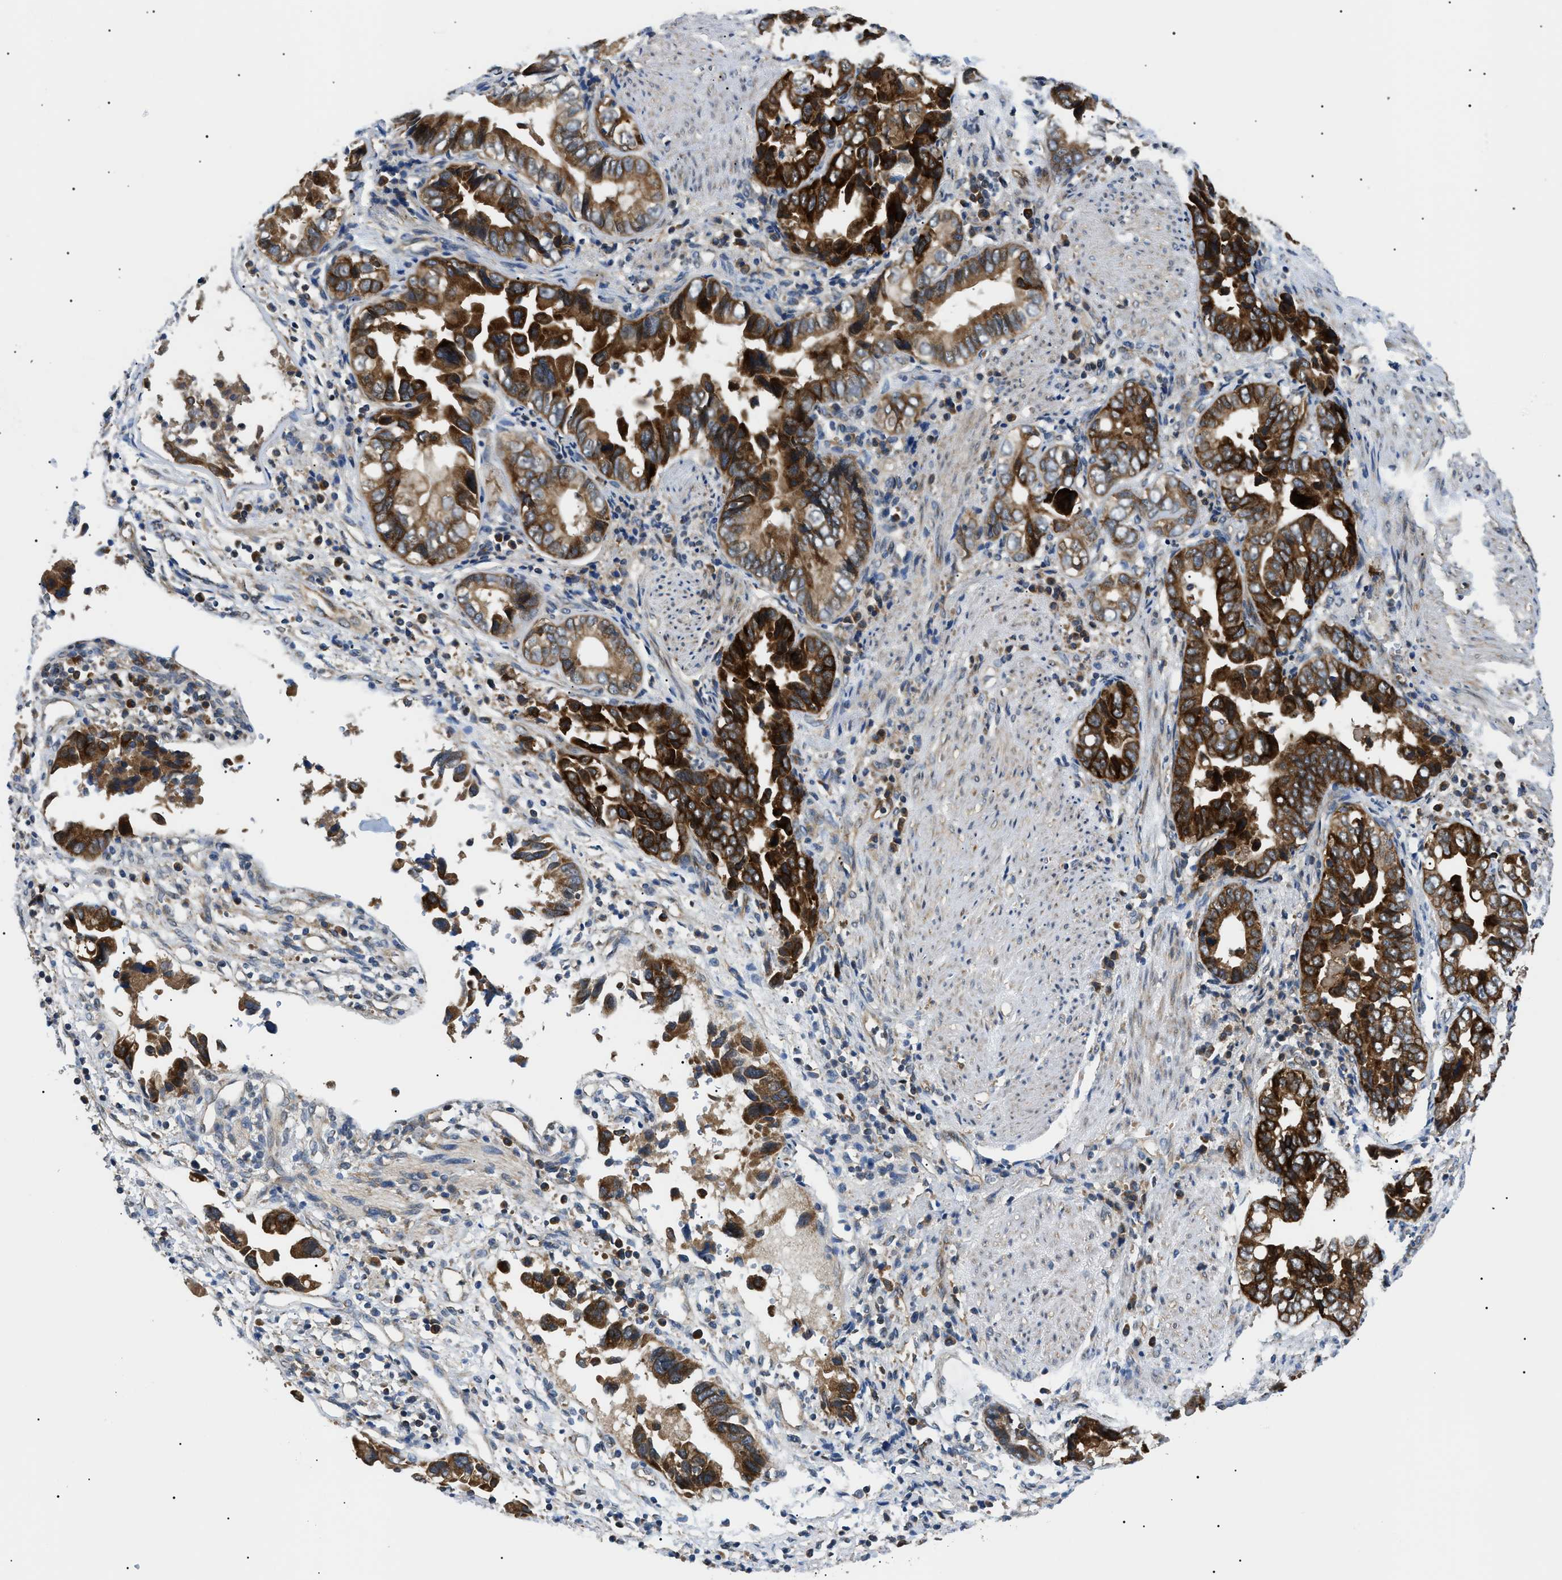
{"staining": {"intensity": "strong", "quantity": ">75%", "location": "cytoplasmic/membranous"}, "tissue": "liver cancer", "cell_type": "Tumor cells", "image_type": "cancer", "snomed": [{"axis": "morphology", "description": "Cholangiocarcinoma"}, {"axis": "topography", "description": "Liver"}], "caption": "Immunohistochemistry (IHC) staining of liver cancer (cholangiocarcinoma), which reveals high levels of strong cytoplasmic/membranous expression in approximately >75% of tumor cells indicating strong cytoplasmic/membranous protein staining. The staining was performed using DAB (3,3'-diaminobenzidine) (brown) for protein detection and nuclei were counterstained in hematoxylin (blue).", "gene": "SRPK1", "patient": {"sex": "female", "age": 79}}